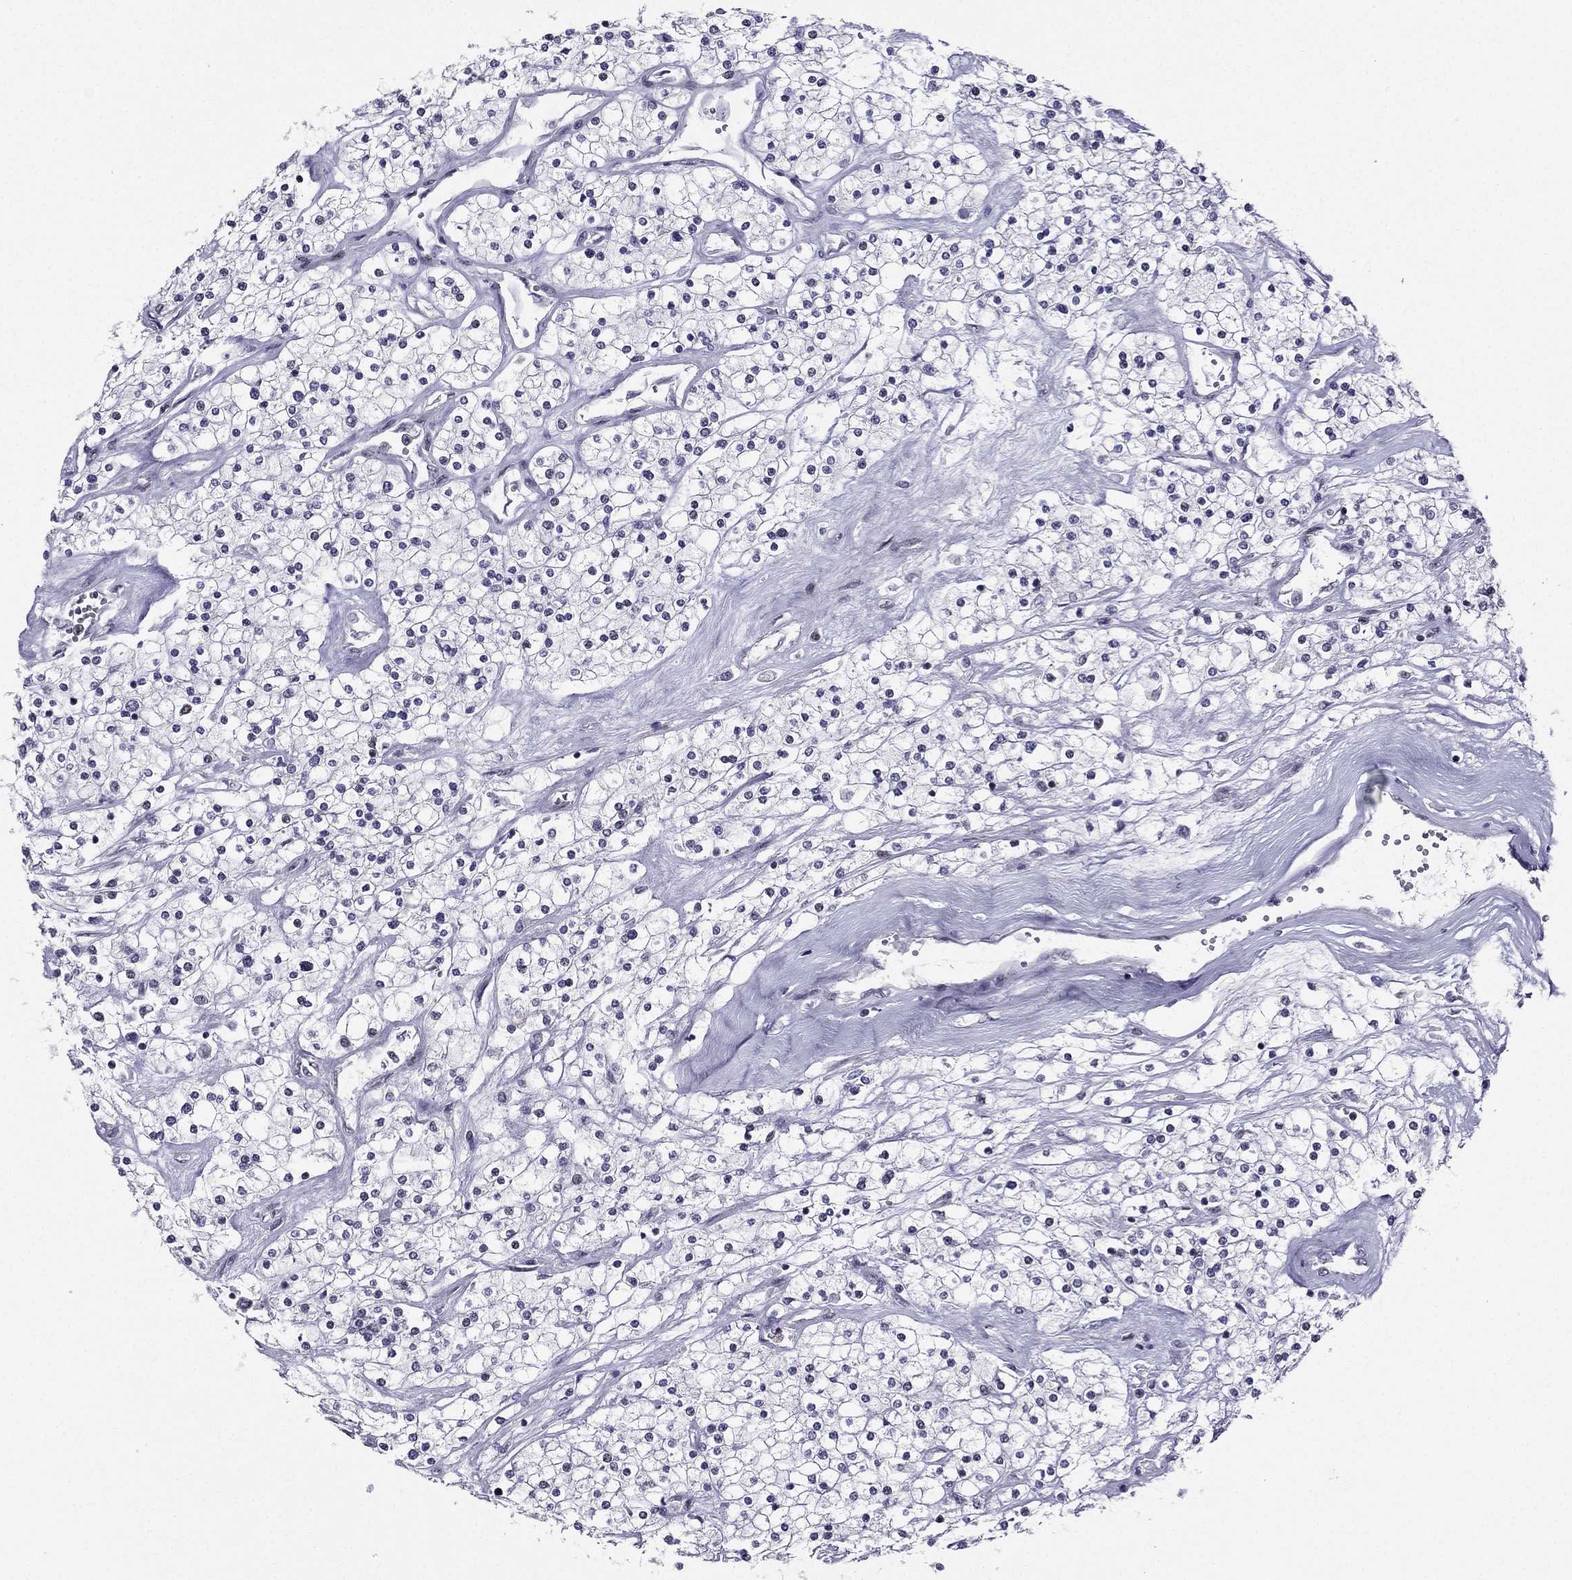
{"staining": {"intensity": "negative", "quantity": "none", "location": "none"}, "tissue": "renal cancer", "cell_type": "Tumor cells", "image_type": "cancer", "snomed": [{"axis": "morphology", "description": "Adenocarcinoma, NOS"}, {"axis": "topography", "description": "Kidney"}], "caption": "DAB immunohistochemical staining of human renal cancer (adenocarcinoma) reveals no significant positivity in tumor cells.", "gene": "RPRD2", "patient": {"sex": "male", "age": 80}}